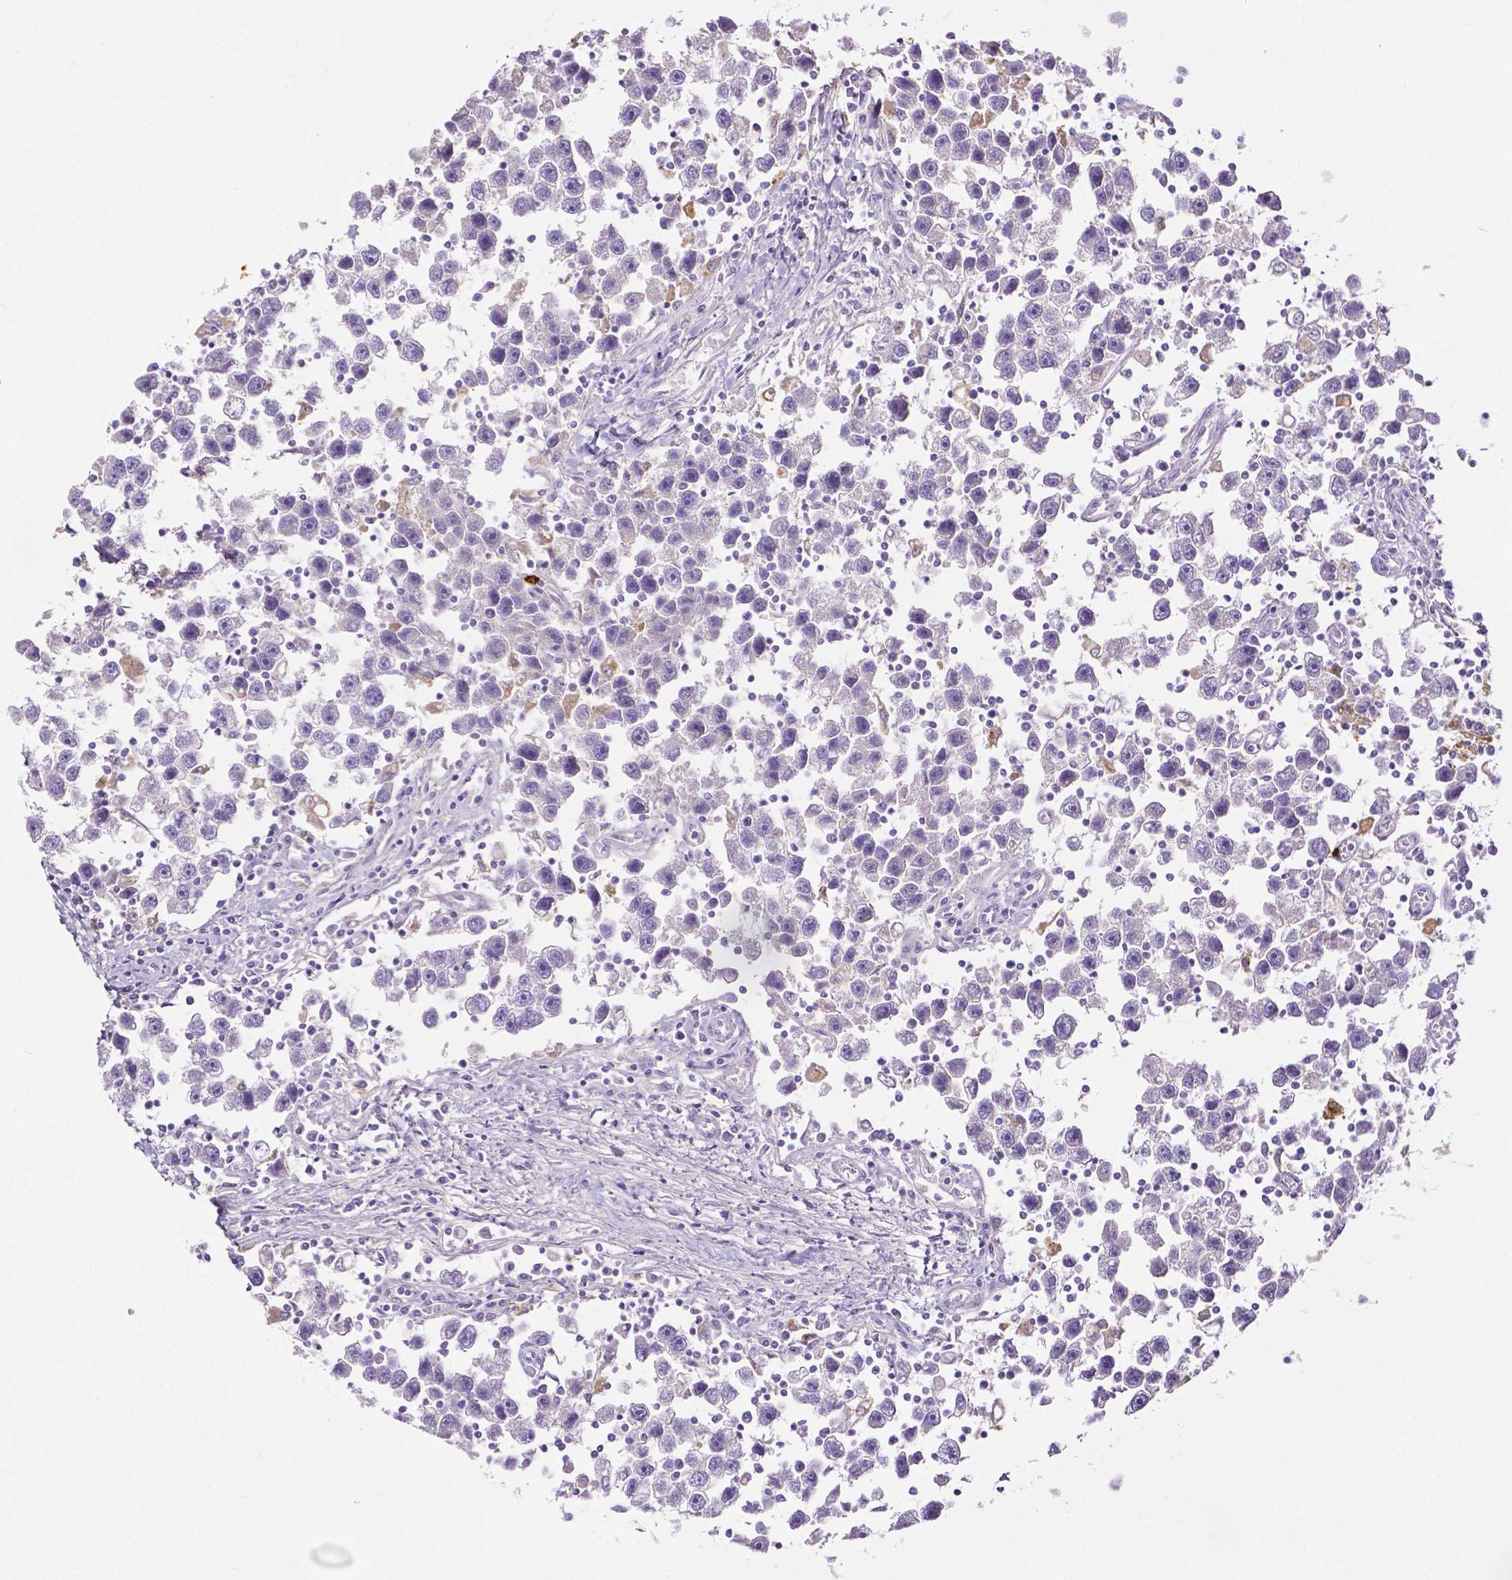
{"staining": {"intensity": "negative", "quantity": "none", "location": "none"}, "tissue": "testis cancer", "cell_type": "Tumor cells", "image_type": "cancer", "snomed": [{"axis": "morphology", "description": "Seminoma, NOS"}, {"axis": "topography", "description": "Testis"}], "caption": "Immunohistochemistry micrograph of seminoma (testis) stained for a protein (brown), which displays no staining in tumor cells.", "gene": "MMP9", "patient": {"sex": "male", "age": 30}}